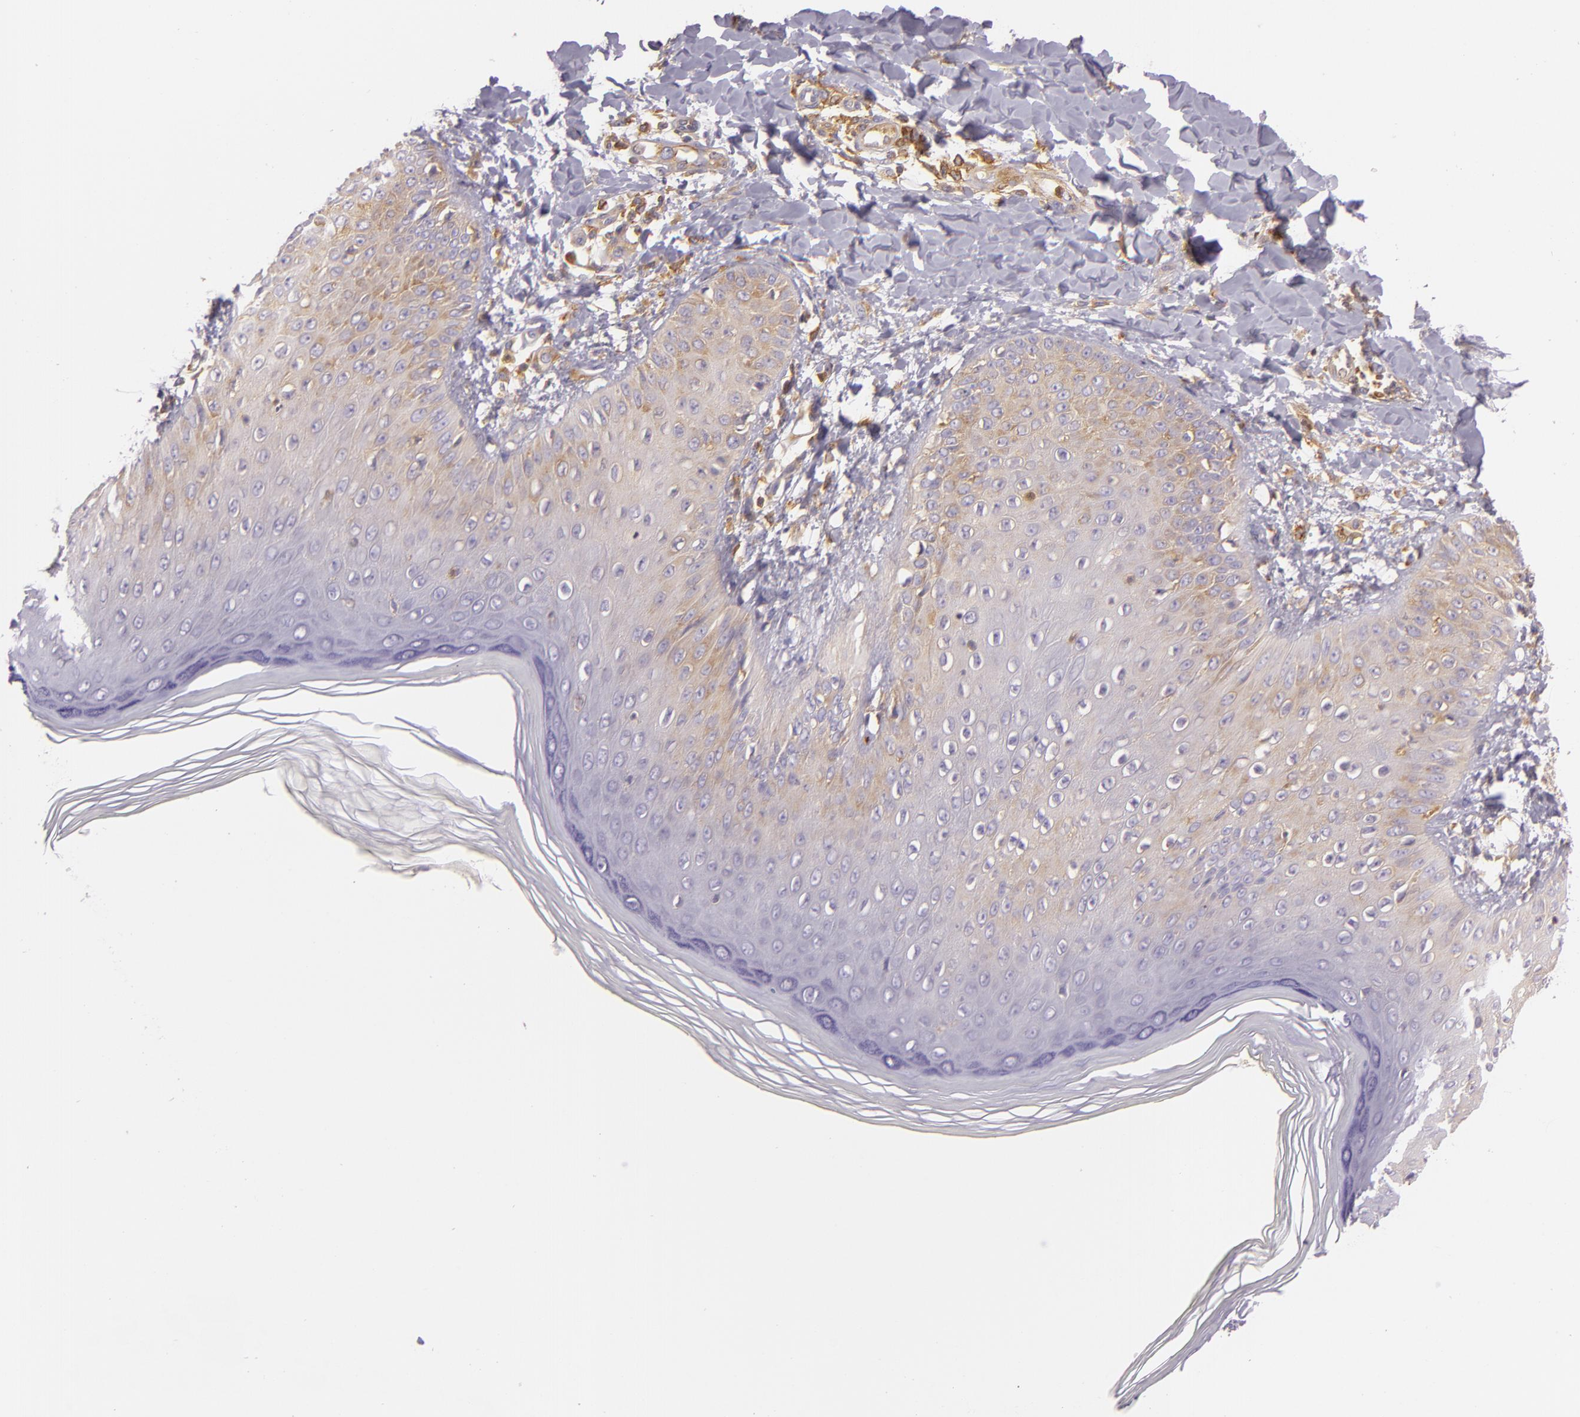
{"staining": {"intensity": "moderate", "quantity": "25%-75%", "location": "cytoplasmic/membranous"}, "tissue": "skin", "cell_type": "Epidermal cells", "image_type": "normal", "snomed": [{"axis": "morphology", "description": "Normal tissue, NOS"}, {"axis": "morphology", "description": "Inflammation, NOS"}, {"axis": "topography", "description": "Soft tissue"}, {"axis": "topography", "description": "Anal"}], "caption": "Unremarkable skin was stained to show a protein in brown. There is medium levels of moderate cytoplasmic/membranous staining in about 25%-75% of epidermal cells. (Brightfield microscopy of DAB IHC at high magnification).", "gene": "TLN1", "patient": {"sex": "female", "age": 15}}